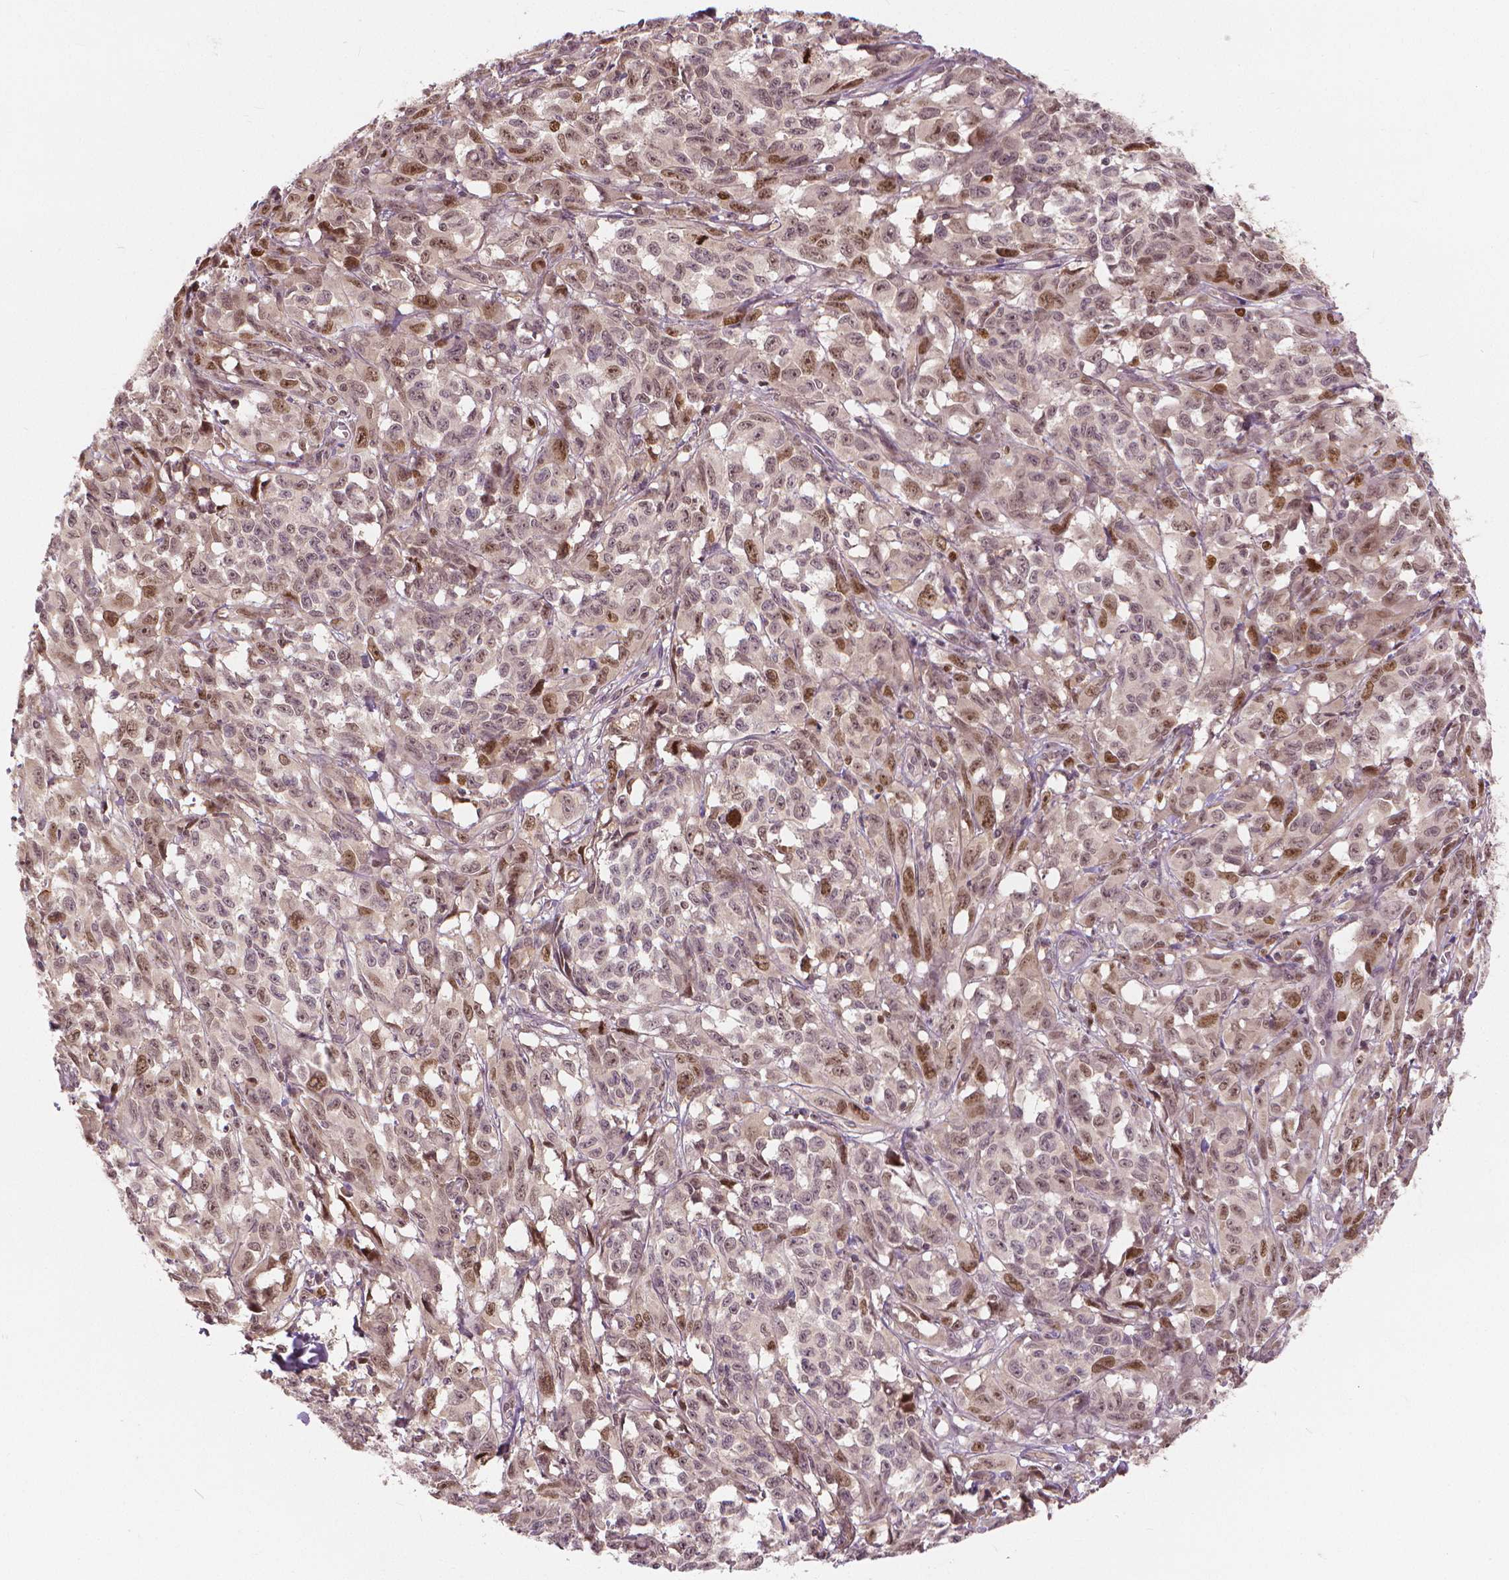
{"staining": {"intensity": "moderate", "quantity": "25%-75%", "location": "nuclear"}, "tissue": "melanoma", "cell_type": "Tumor cells", "image_type": "cancer", "snomed": [{"axis": "morphology", "description": "Malignant melanoma, NOS"}, {"axis": "topography", "description": "Vulva, labia, clitoris and Bartholin´s gland, NO"}], "caption": "A high-resolution photomicrograph shows immunohistochemistry staining of melanoma, which reveals moderate nuclear staining in about 25%-75% of tumor cells.", "gene": "NSD2", "patient": {"sex": "female", "age": 75}}